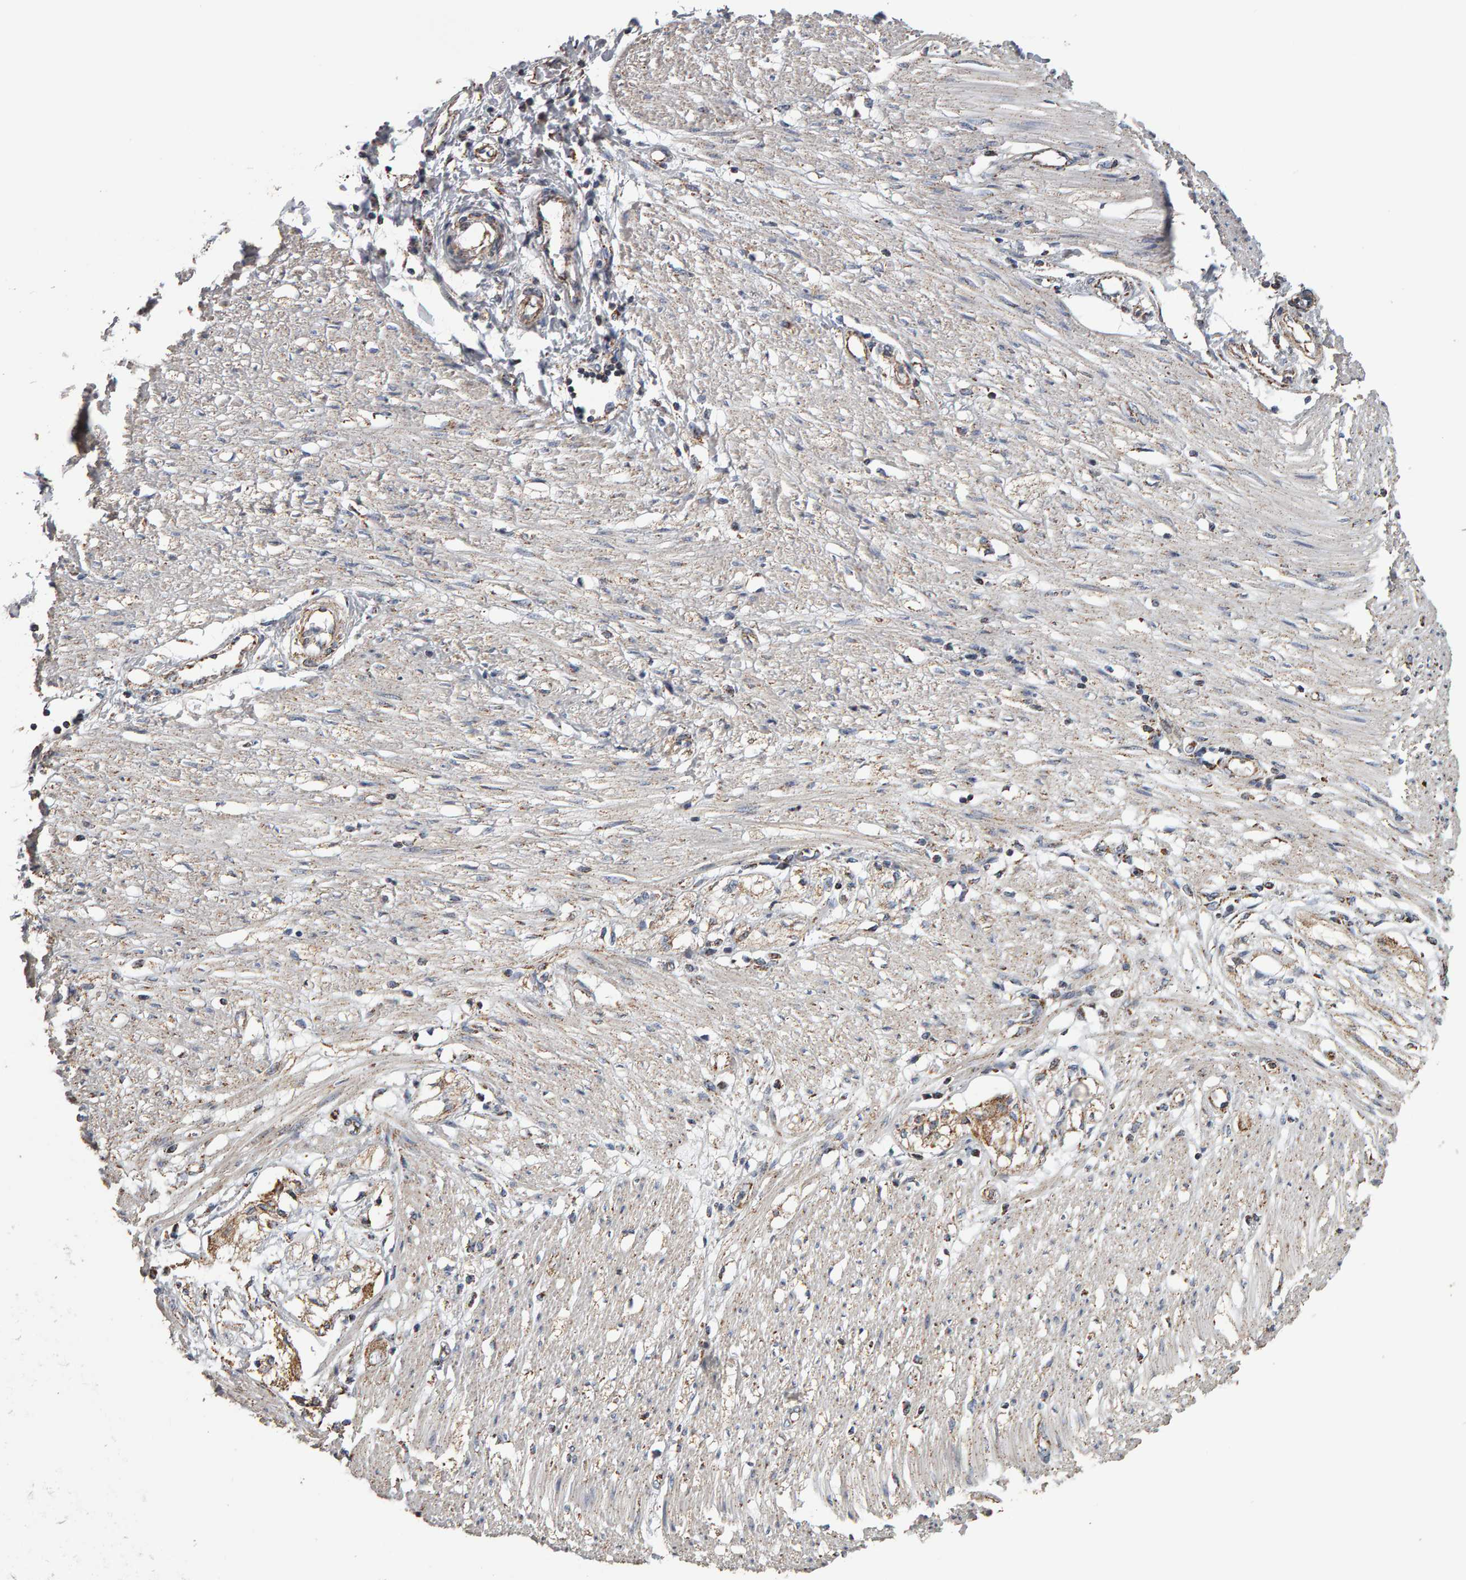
{"staining": {"intensity": "moderate", "quantity": ">75%", "location": "cytoplasmic/membranous"}, "tissue": "soft tissue", "cell_type": "Fibroblasts", "image_type": "normal", "snomed": [{"axis": "morphology", "description": "Normal tissue, NOS"}, {"axis": "morphology", "description": "Adenocarcinoma, NOS"}, {"axis": "topography", "description": "Colon"}, {"axis": "topography", "description": "Peripheral nerve tissue"}], "caption": "About >75% of fibroblasts in benign human soft tissue exhibit moderate cytoplasmic/membranous protein positivity as visualized by brown immunohistochemical staining.", "gene": "TOM1L1", "patient": {"sex": "male", "age": 14}}